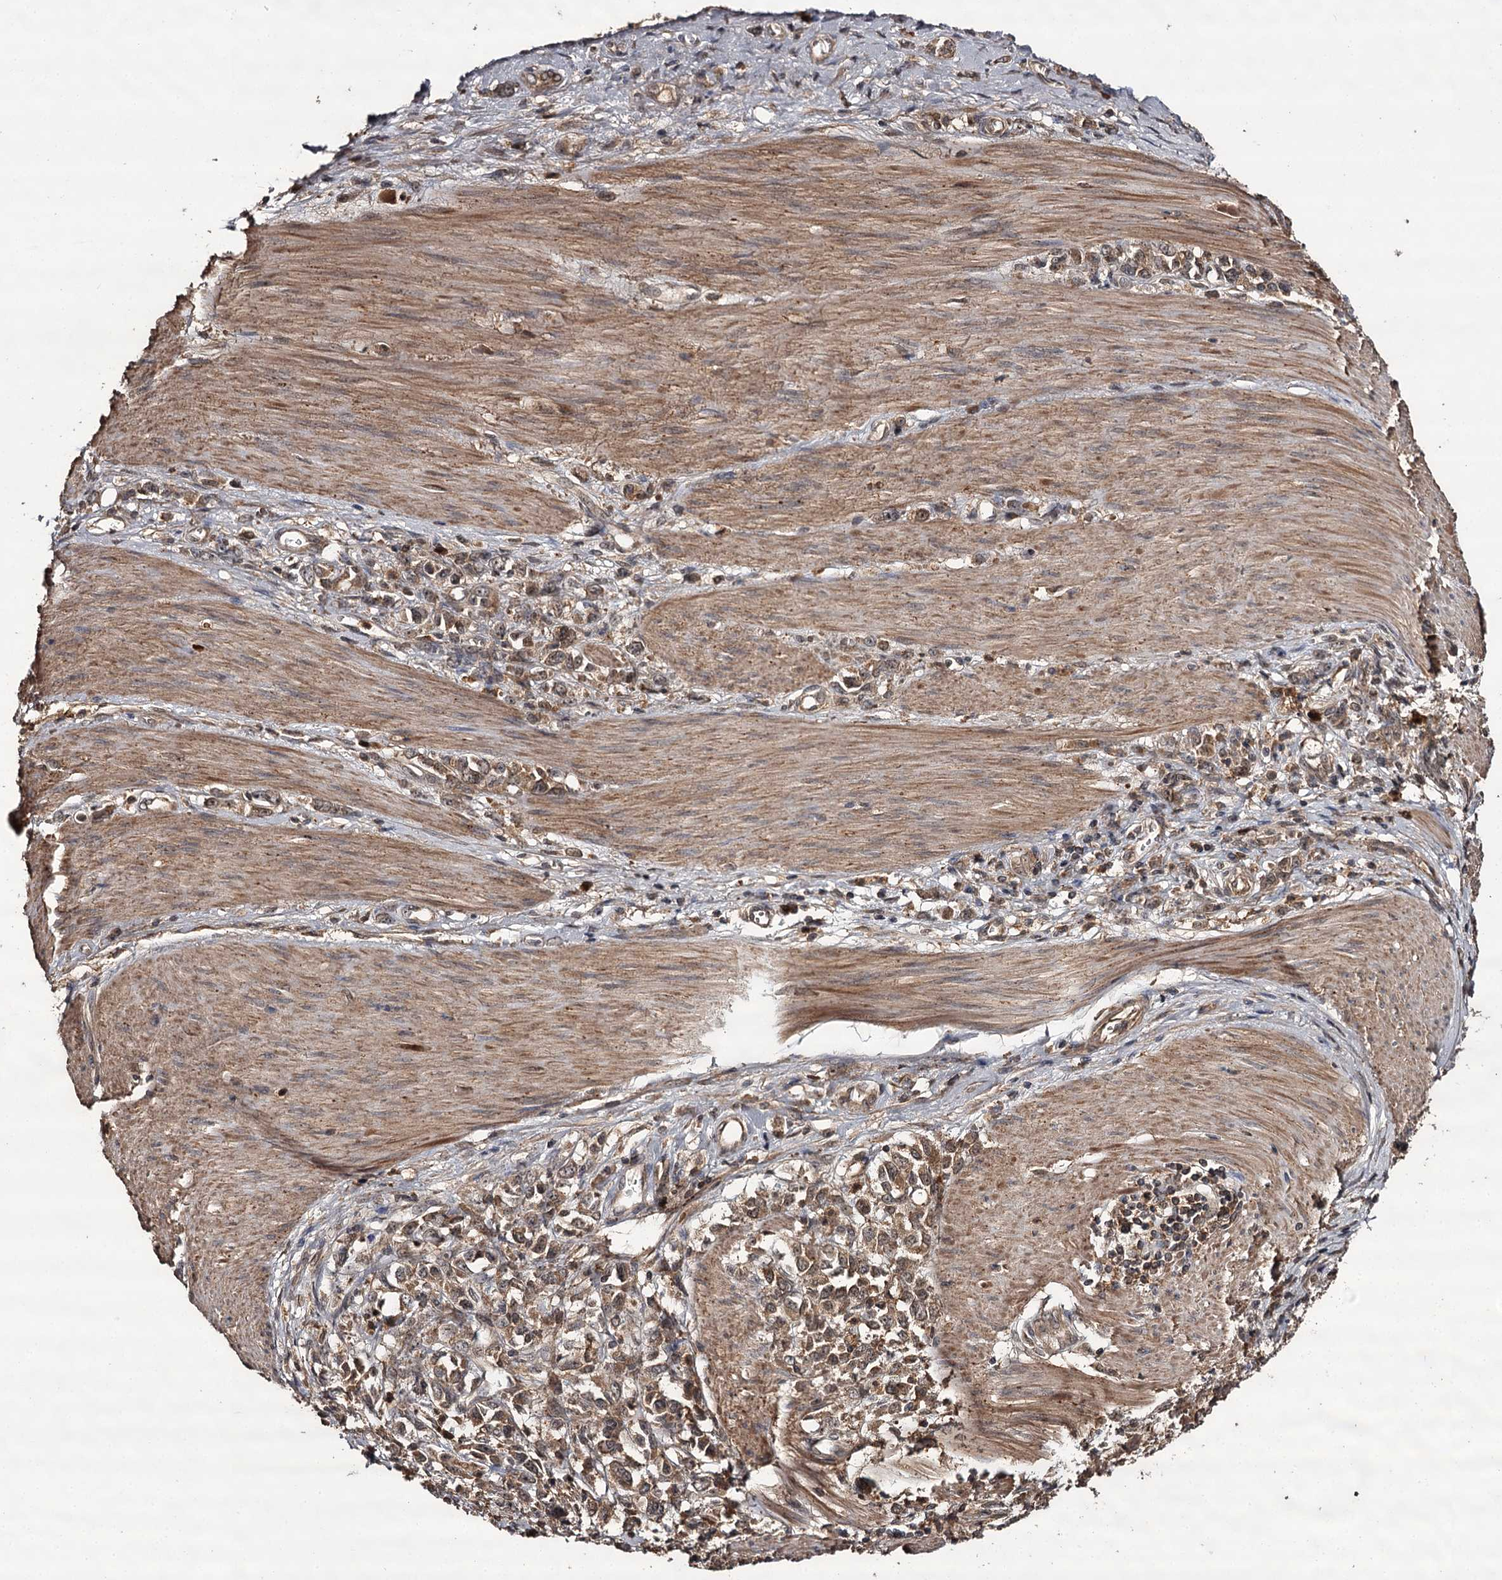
{"staining": {"intensity": "moderate", "quantity": ">75%", "location": "cytoplasmic/membranous"}, "tissue": "stomach cancer", "cell_type": "Tumor cells", "image_type": "cancer", "snomed": [{"axis": "morphology", "description": "Adenocarcinoma, NOS"}, {"axis": "topography", "description": "Stomach"}], "caption": "A micrograph of stomach cancer stained for a protein reveals moderate cytoplasmic/membranous brown staining in tumor cells. The staining was performed using DAB, with brown indicating positive protein expression. Nuclei are stained blue with hematoxylin.", "gene": "TTC12", "patient": {"sex": "female", "age": 76}}